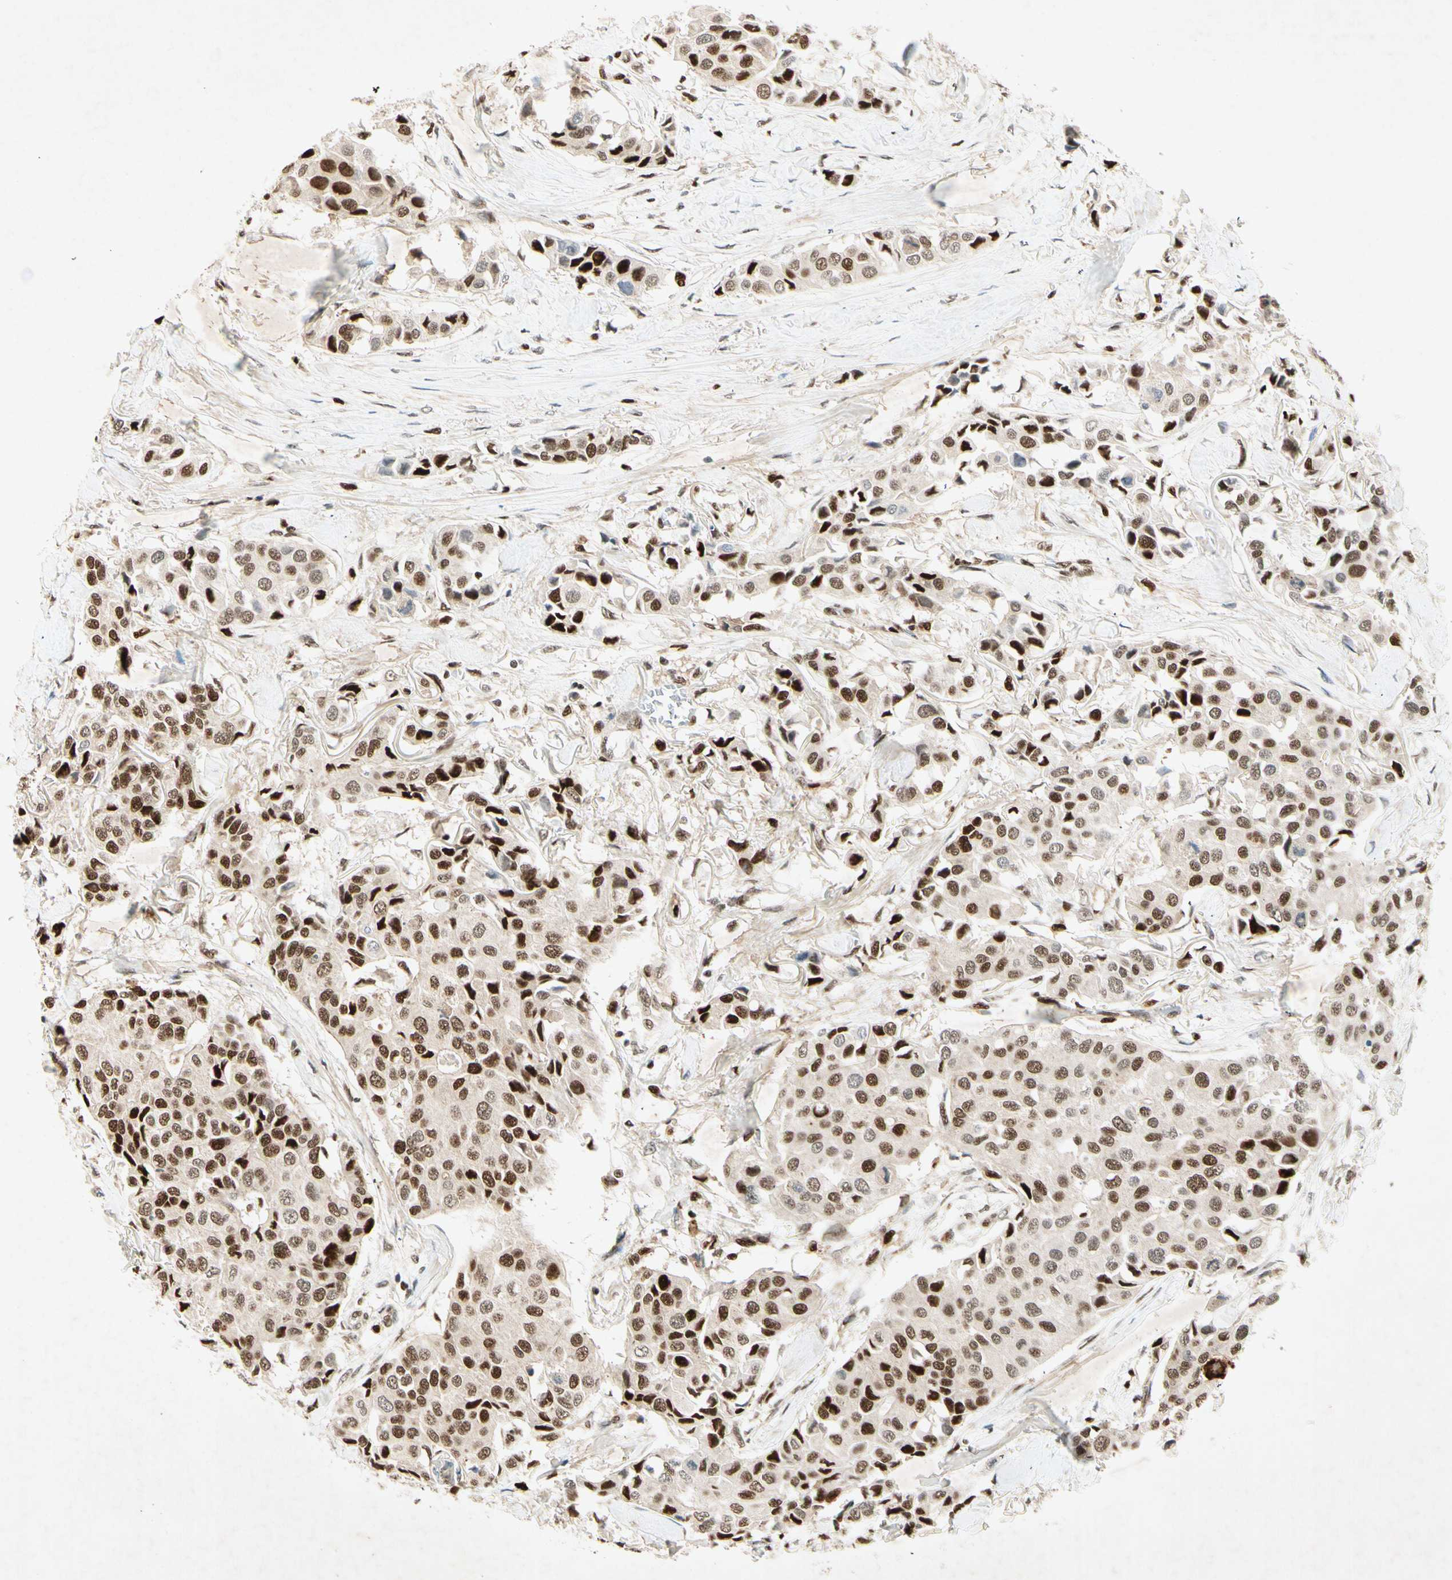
{"staining": {"intensity": "strong", "quantity": ">75%", "location": "nuclear"}, "tissue": "breast cancer", "cell_type": "Tumor cells", "image_type": "cancer", "snomed": [{"axis": "morphology", "description": "Duct carcinoma"}, {"axis": "topography", "description": "Breast"}], "caption": "The immunohistochemical stain shows strong nuclear positivity in tumor cells of infiltrating ductal carcinoma (breast) tissue. (DAB = brown stain, brightfield microscopy at high magnification).", "gene": "RNF43", "patient": {"sex": "female", "age": 80}}